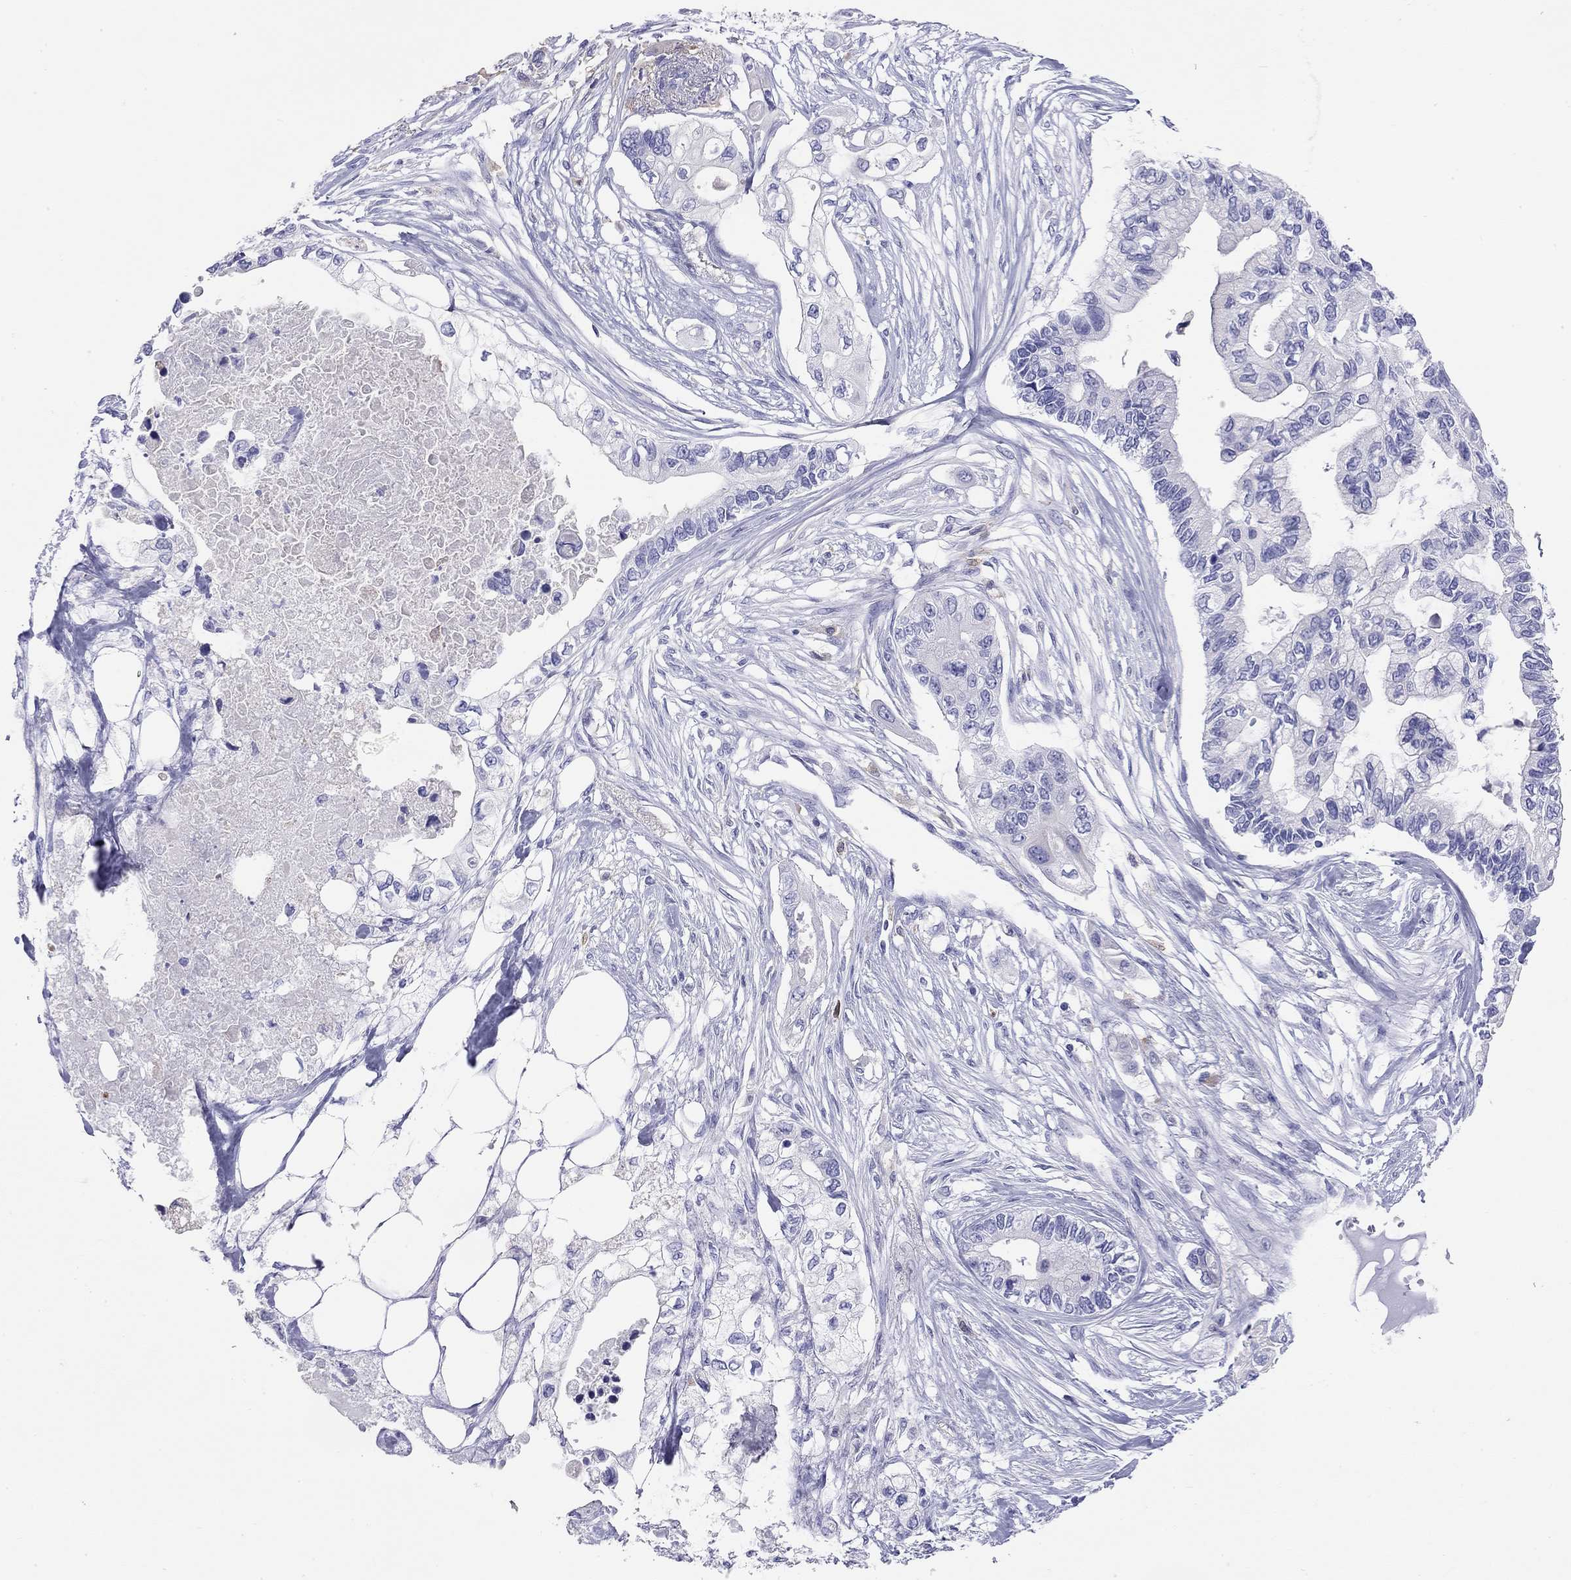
{"staining": {"intensity": "negative", "quantity": "none", "location": "none"}, "tissue": "pancreatic cancer", "cell_type": "Tumor cells", "image_type": "cancer", "snomed": [{"axis": "morphology", "description": "Adenocarcinoma, NOS"}, {"axis": "topography", "description": "Pancreas"}], "caption": "Tumor cells show no significant staining in adenocarcinoma (pancreatic).", "gene": "HLA-DQB2", "patient": {"sex": "female", "age": 63}}